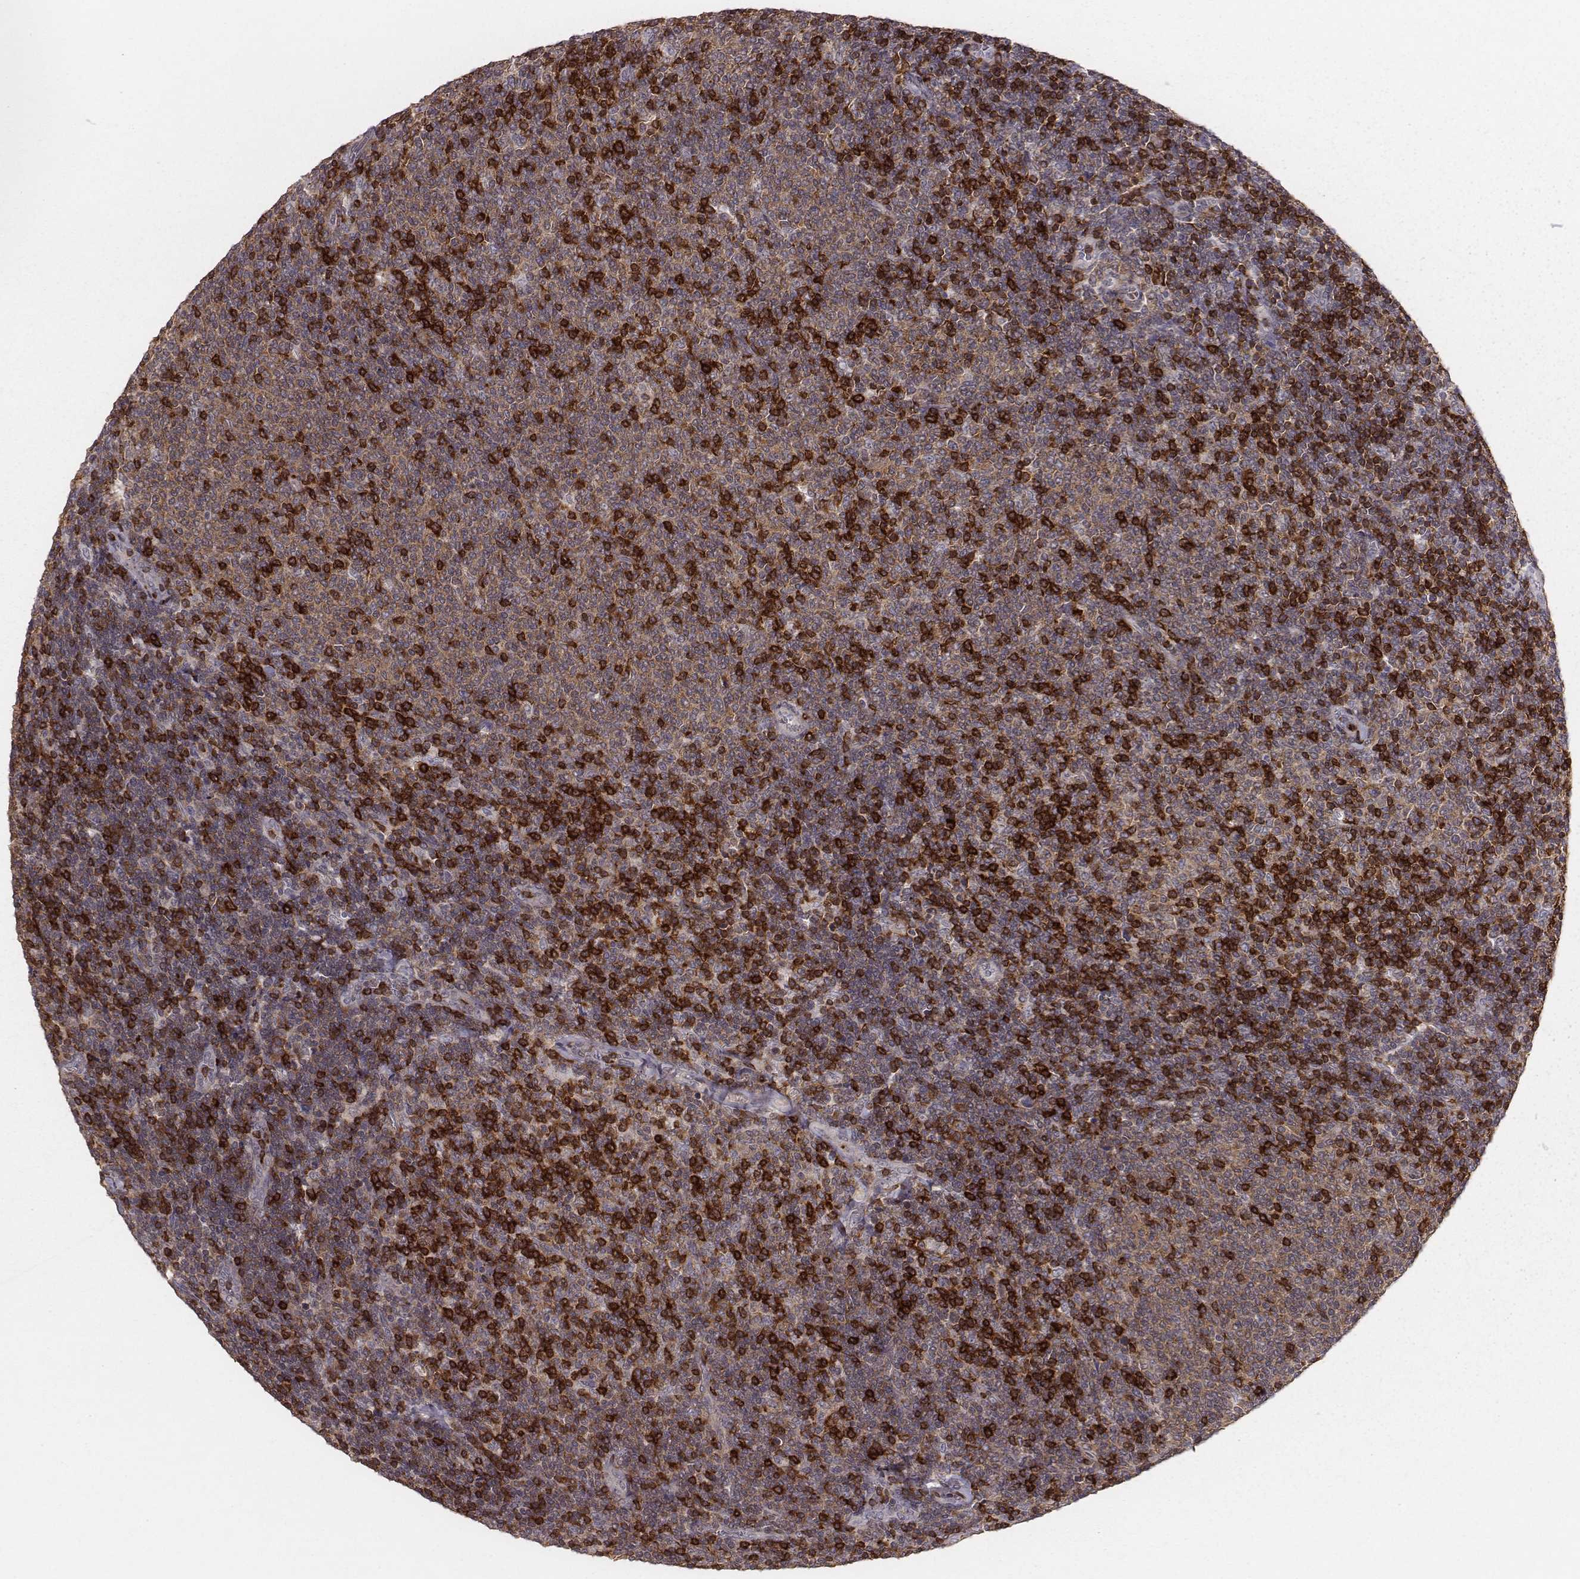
{"staining": {"intensity": "moderate", "quantity": "25%-75%", "location": "cytoplasmic/membranous"}, "tissue": "lymphoma", "cell_type": "Tumor cells", "image_type": "cancer", "snomed": [{"axis": "morphology", "description": "Malignant lymphoma, non-Hodgkin's type, Low grade"}, {"axis": "topography", "description": "Lymph node"}], "caption": "A brown stain shows moderate cytoplasmic/membranous positivity of a protein in human lymphoma tumor cells.", "gene": "PILRA", "patient": {"sex": "male", "age": 52}}